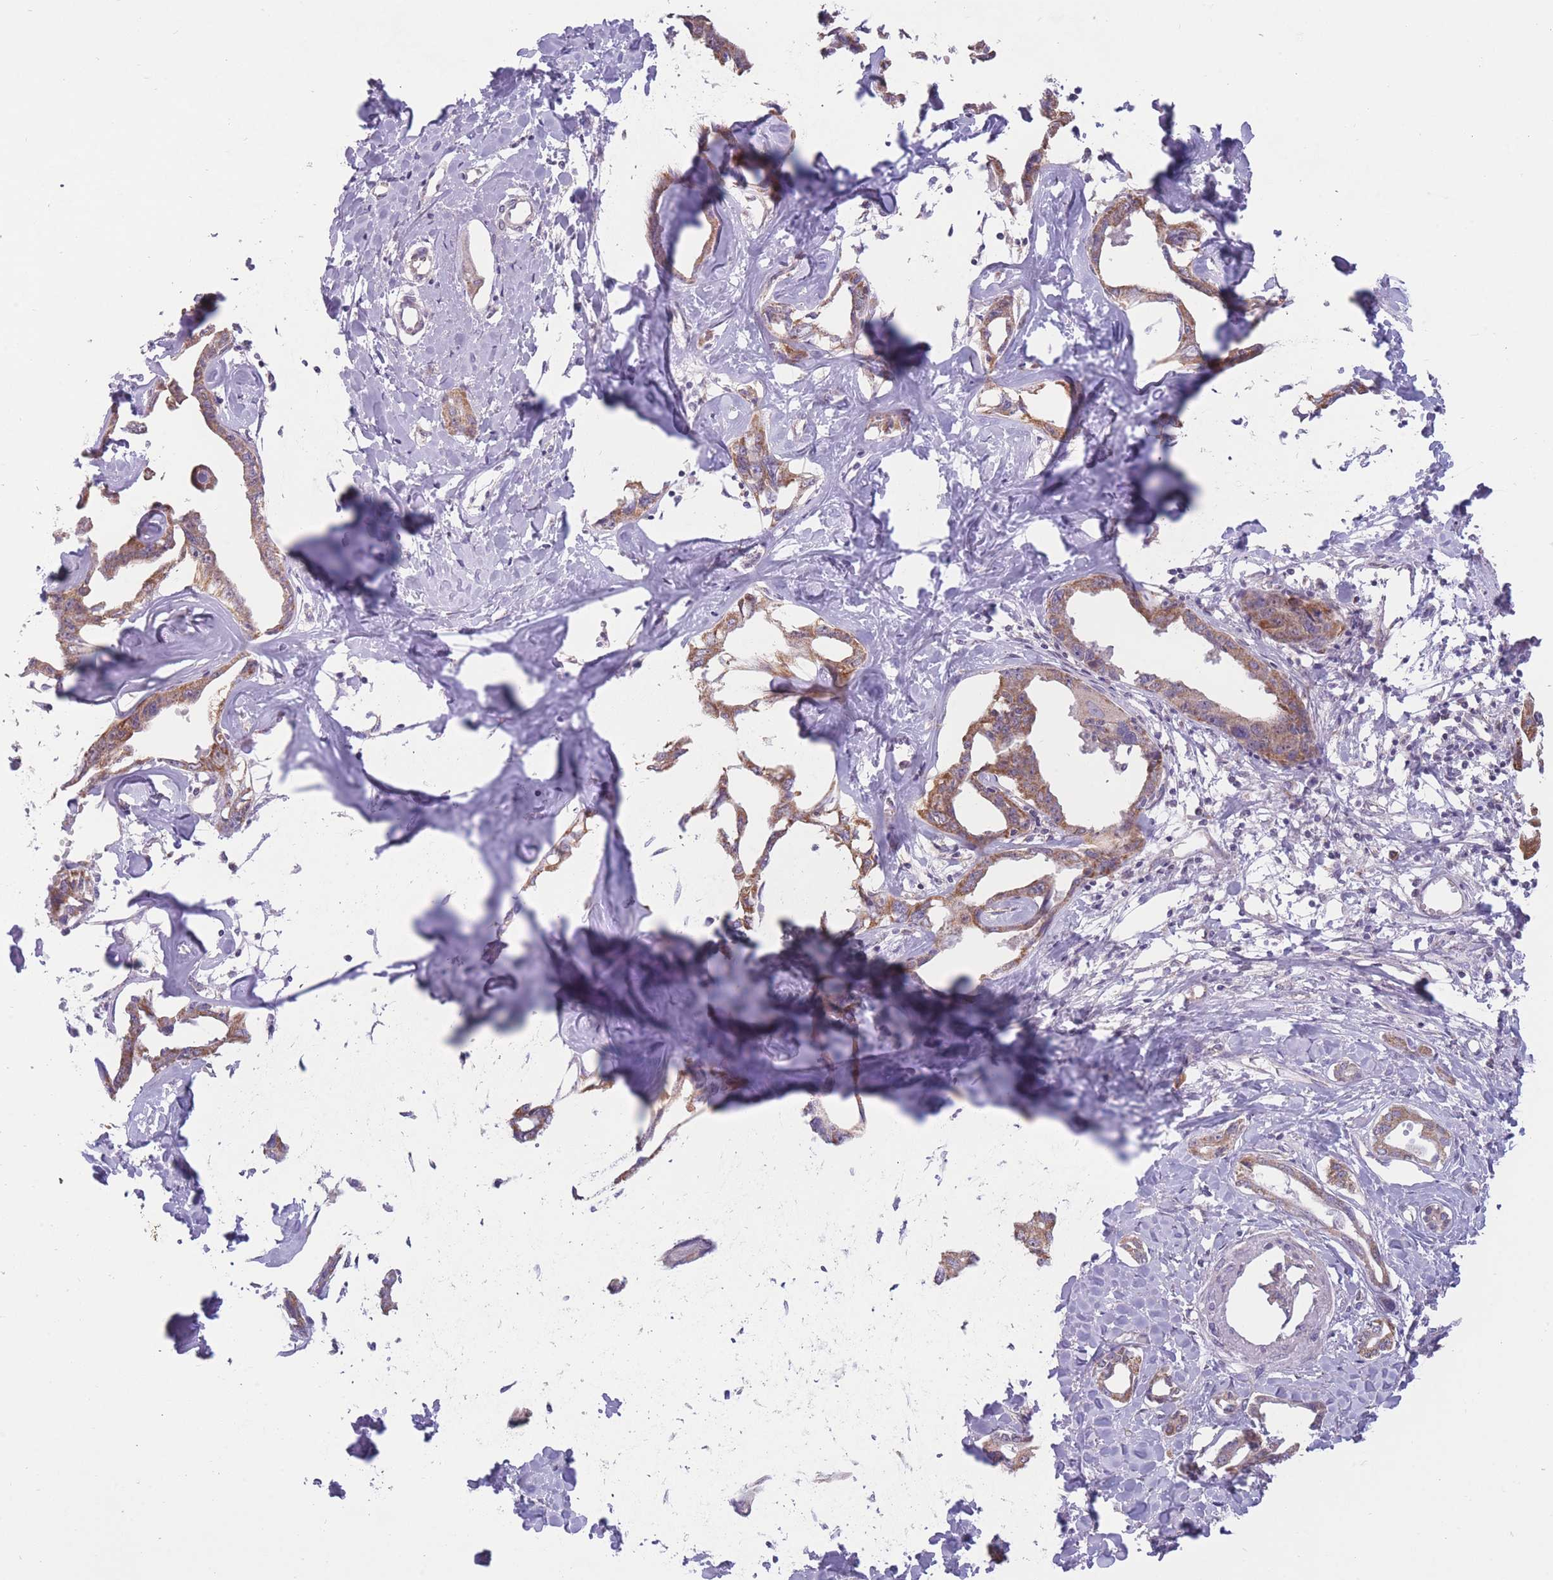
{"staining": {"intensity": "moderate", "quantity": ">75%", "location": "cytoplasmic/membranous"}, "tissue": "liver cancer", "cell_type": "Tumor cells", "image_type": "cancer", "snomed": [{"axis": "morphology", "description": "Cholangiocarcinoma"}, {"axis": "topography", "description": "Liver"}], "caption": "Immunohistochemical staining of liver cancer (cholangiocarcinoma) reveals medium levels of moderate cytoplasmic/membranous positivity in approximately >75% of tumor cells. (DAB (3,3'-diaminobenzidine) = brown stain, brightfield microscopy at high magnification).", "gene": "MRPS18C", "patient": {"sex": "male", "age": 59}}